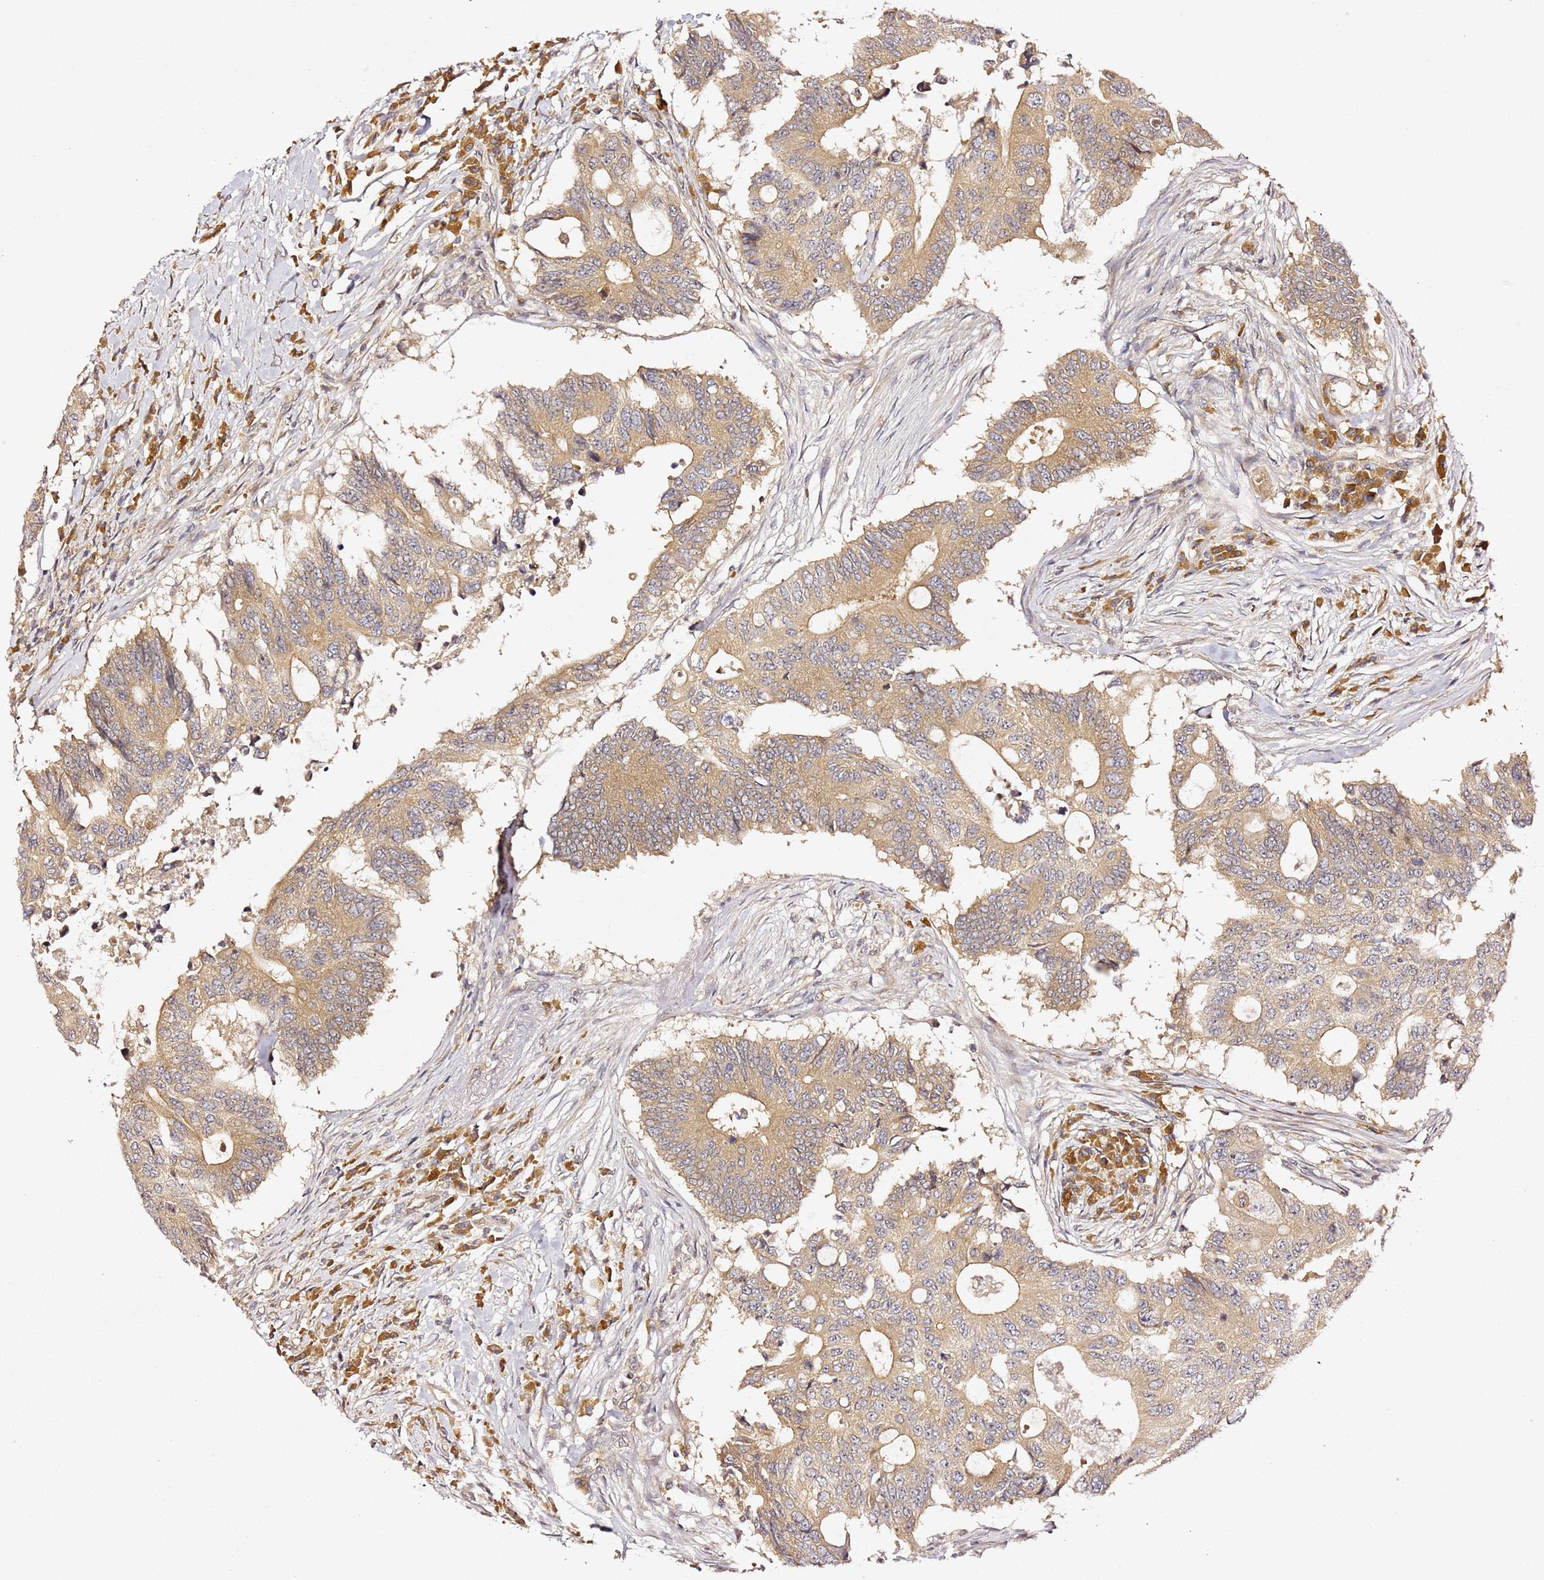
{"staining": {"intensity": "moderate", "quantity": ">75%", "location": "cytoplasmic/membranous"}, "tissue": "colorectal cancer", "cell_type": "Tumor cells", "image_type": "cancer", "snomed": [{"axis": "morphology", "description": "Adenocarcinoma, NOS"}, {"axis": "topography", "description": "Colon"}], "caption": "Immunohistochemical staining of human colorectal cancer (adenocarcinoma) shows medium levels of moderate cytoplasmic/membranous protein positivity in about >75% of tumor cells.", "gene": "OSBPL2", "patient": {"sex": "male", "age": 71}}